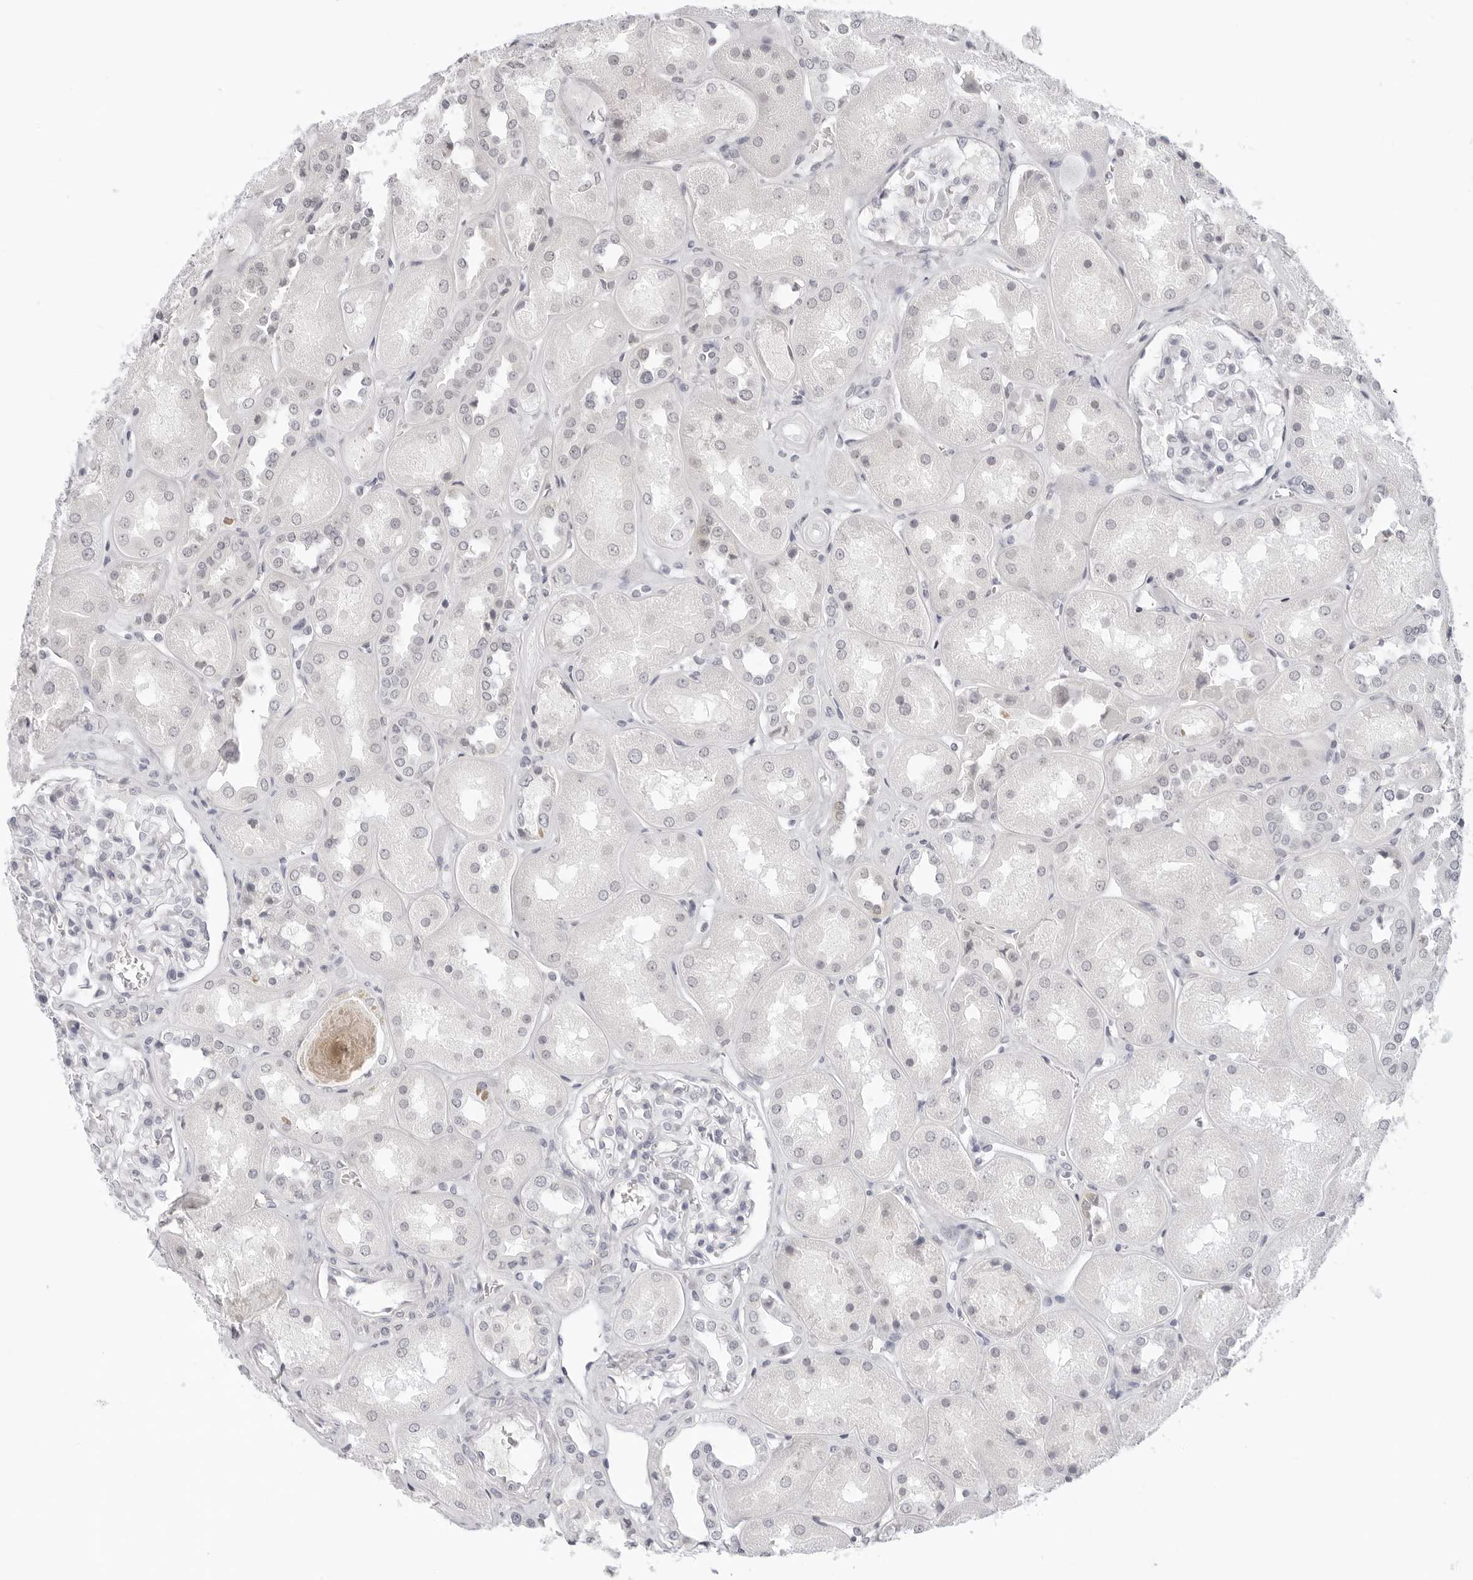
{"staining": {"intensity": "negative", "quantity": "none", "location": "none"}, "tissue": "kidney", "cell_type": "Cells in glomeruli", "image_type": "normal", "snomed": [{"axis": "morphology", "description": "Normal tissue, NOS"}, {"axis": "topography", "description": "Kidney"}], "caption": "Micrograph shows no protein expression in cells in glomeruli of normal kidney. (Brightfield microscopy of DAB immunohistochemistry (IHC) at high magnification).", "gene": "EDN2", "patient": {"sex": "male", "age": 70}}